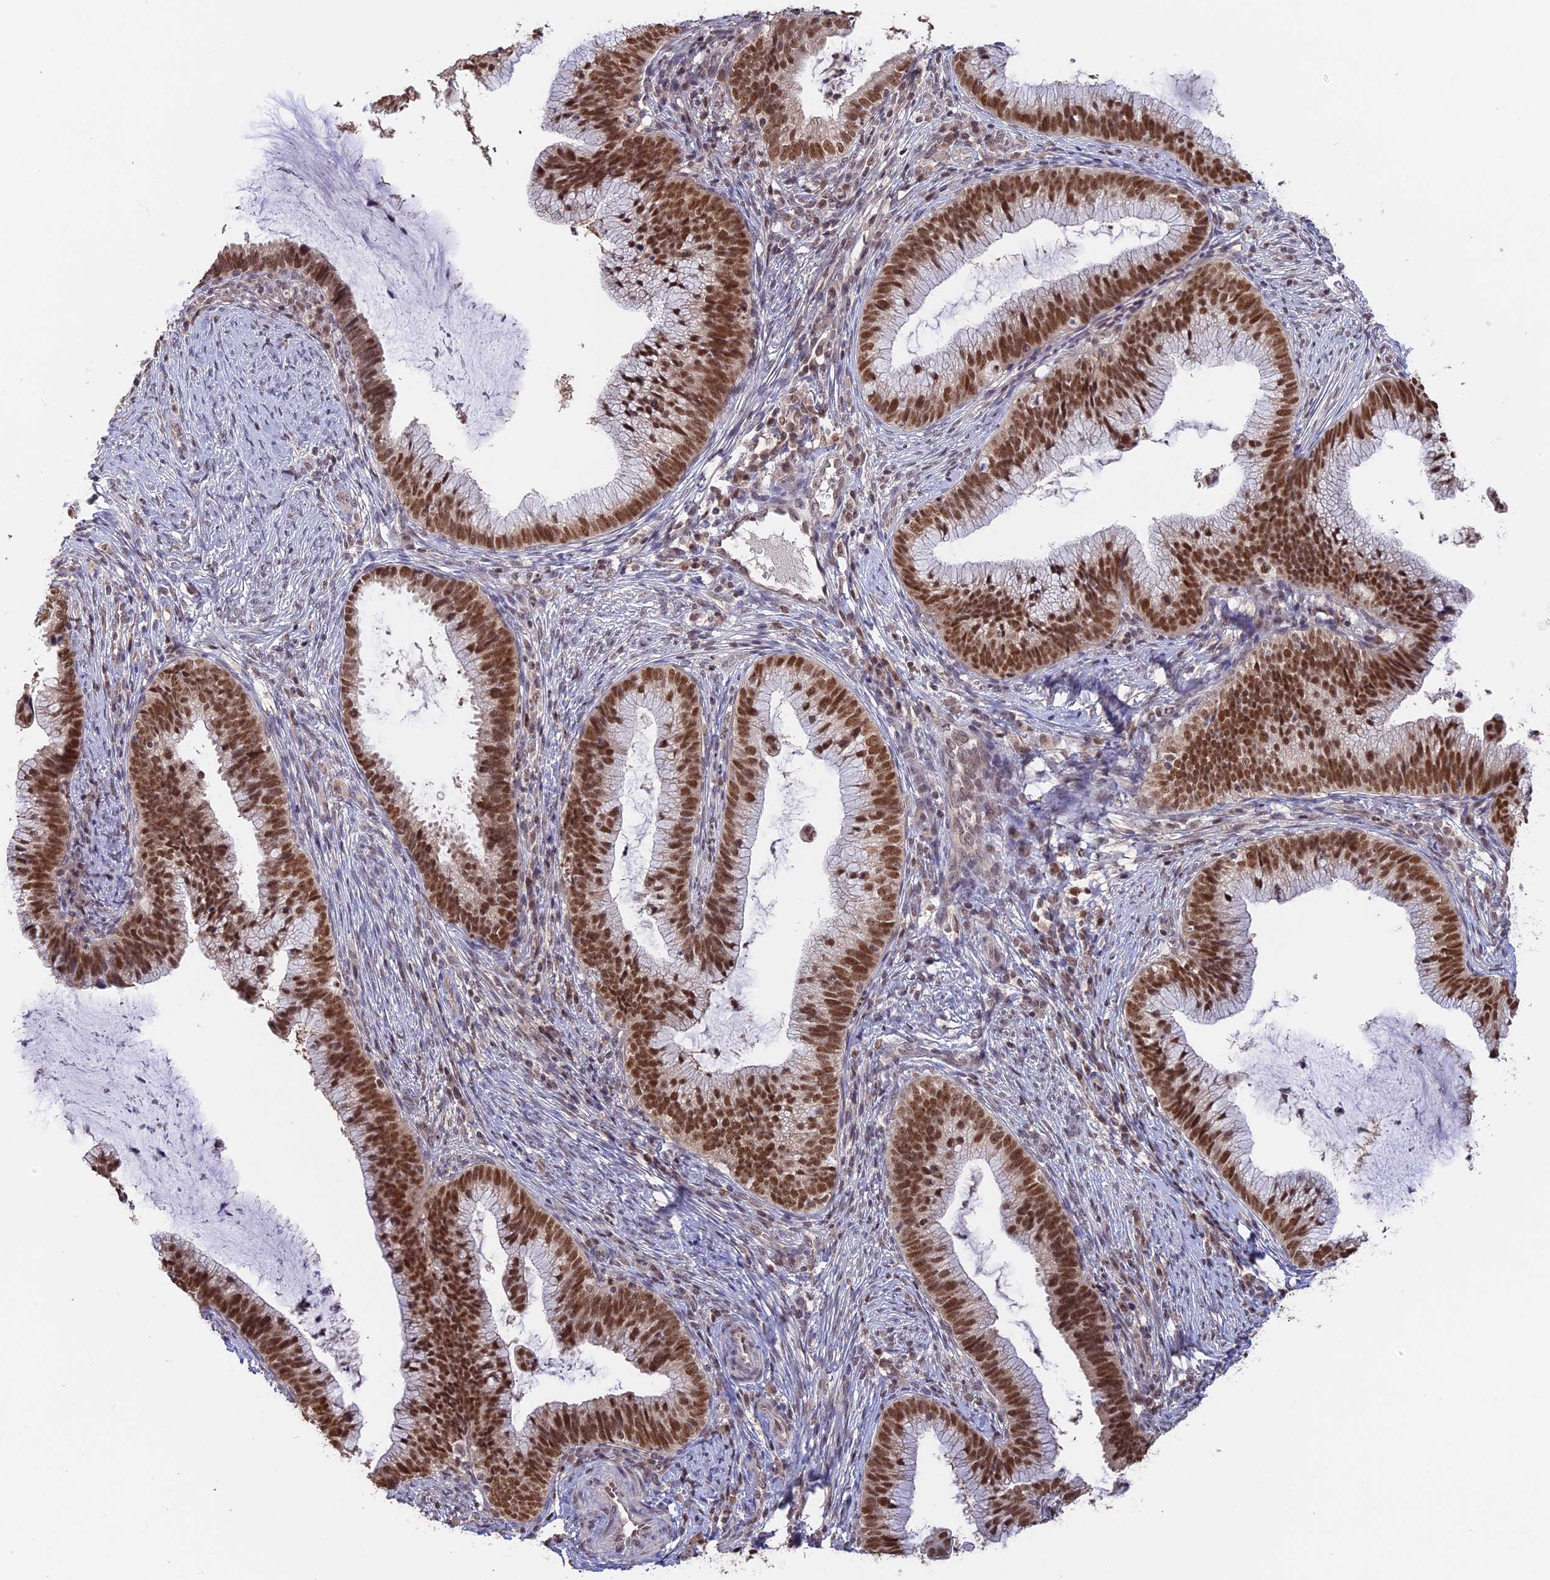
{"staining": {"intensity": "moderate", "quantity": ">75%", "location": "nuclear"}, "tissue": "cervical cancer", "cell_type": "Tumor cells", "image_type": "cancer", "snomed": [{"axis": "morphology", "description": "Adenocarcinoma, NOS"}, {"axis": "topography", "description": "Cervix"}], "caption": "Cervical cancer (adenocarcinoma) tissue demonstrates moderate nuclear staining in about >75% of tumor cells (DAB = brown stain, brightfield microscopy at high magnification).", "gene": "RFC5", "patient": {"sex": "female", "age": 36}}